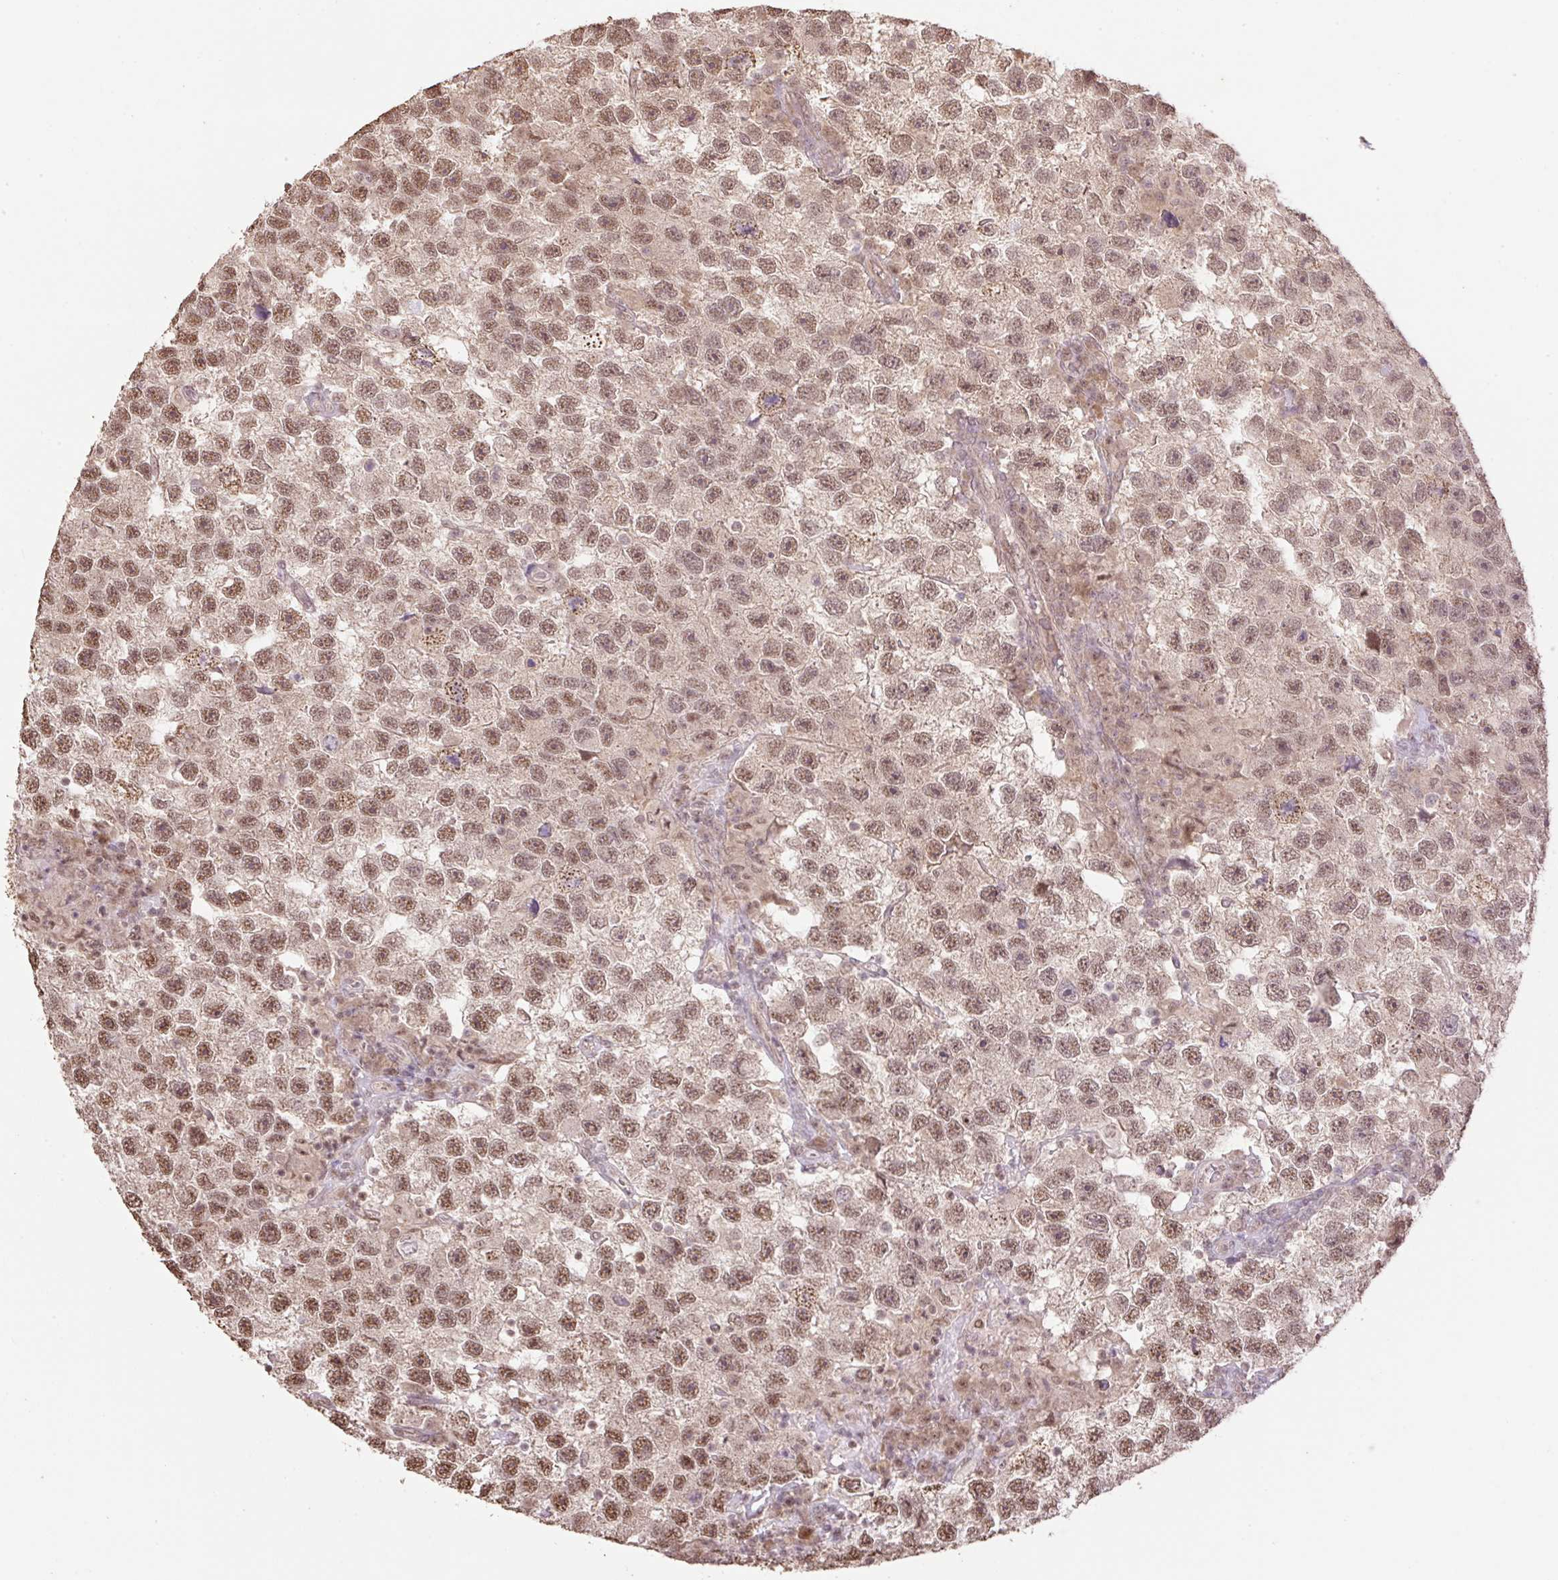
{"staining": {"intensity": "moderate", "quantity": ">75%", "location": "nuclear"}, "tissue": "testis cancer", "cell_type": "Tumor cells", "image_type": "cancer", "snomed": [{"axis": "morphology", "description": "Seminoma, NOS"}, {"axis": "topography", "description": "Testis"}], "caption": "Tumor cells display medium levels of moderate nuclear expression in approximately >75% of cells in testis seminoma. (DAB IHC with brightfield microscopy, high magnification).", "gene": "VPS25", "patient": {"sex": "male", "age": 26}}